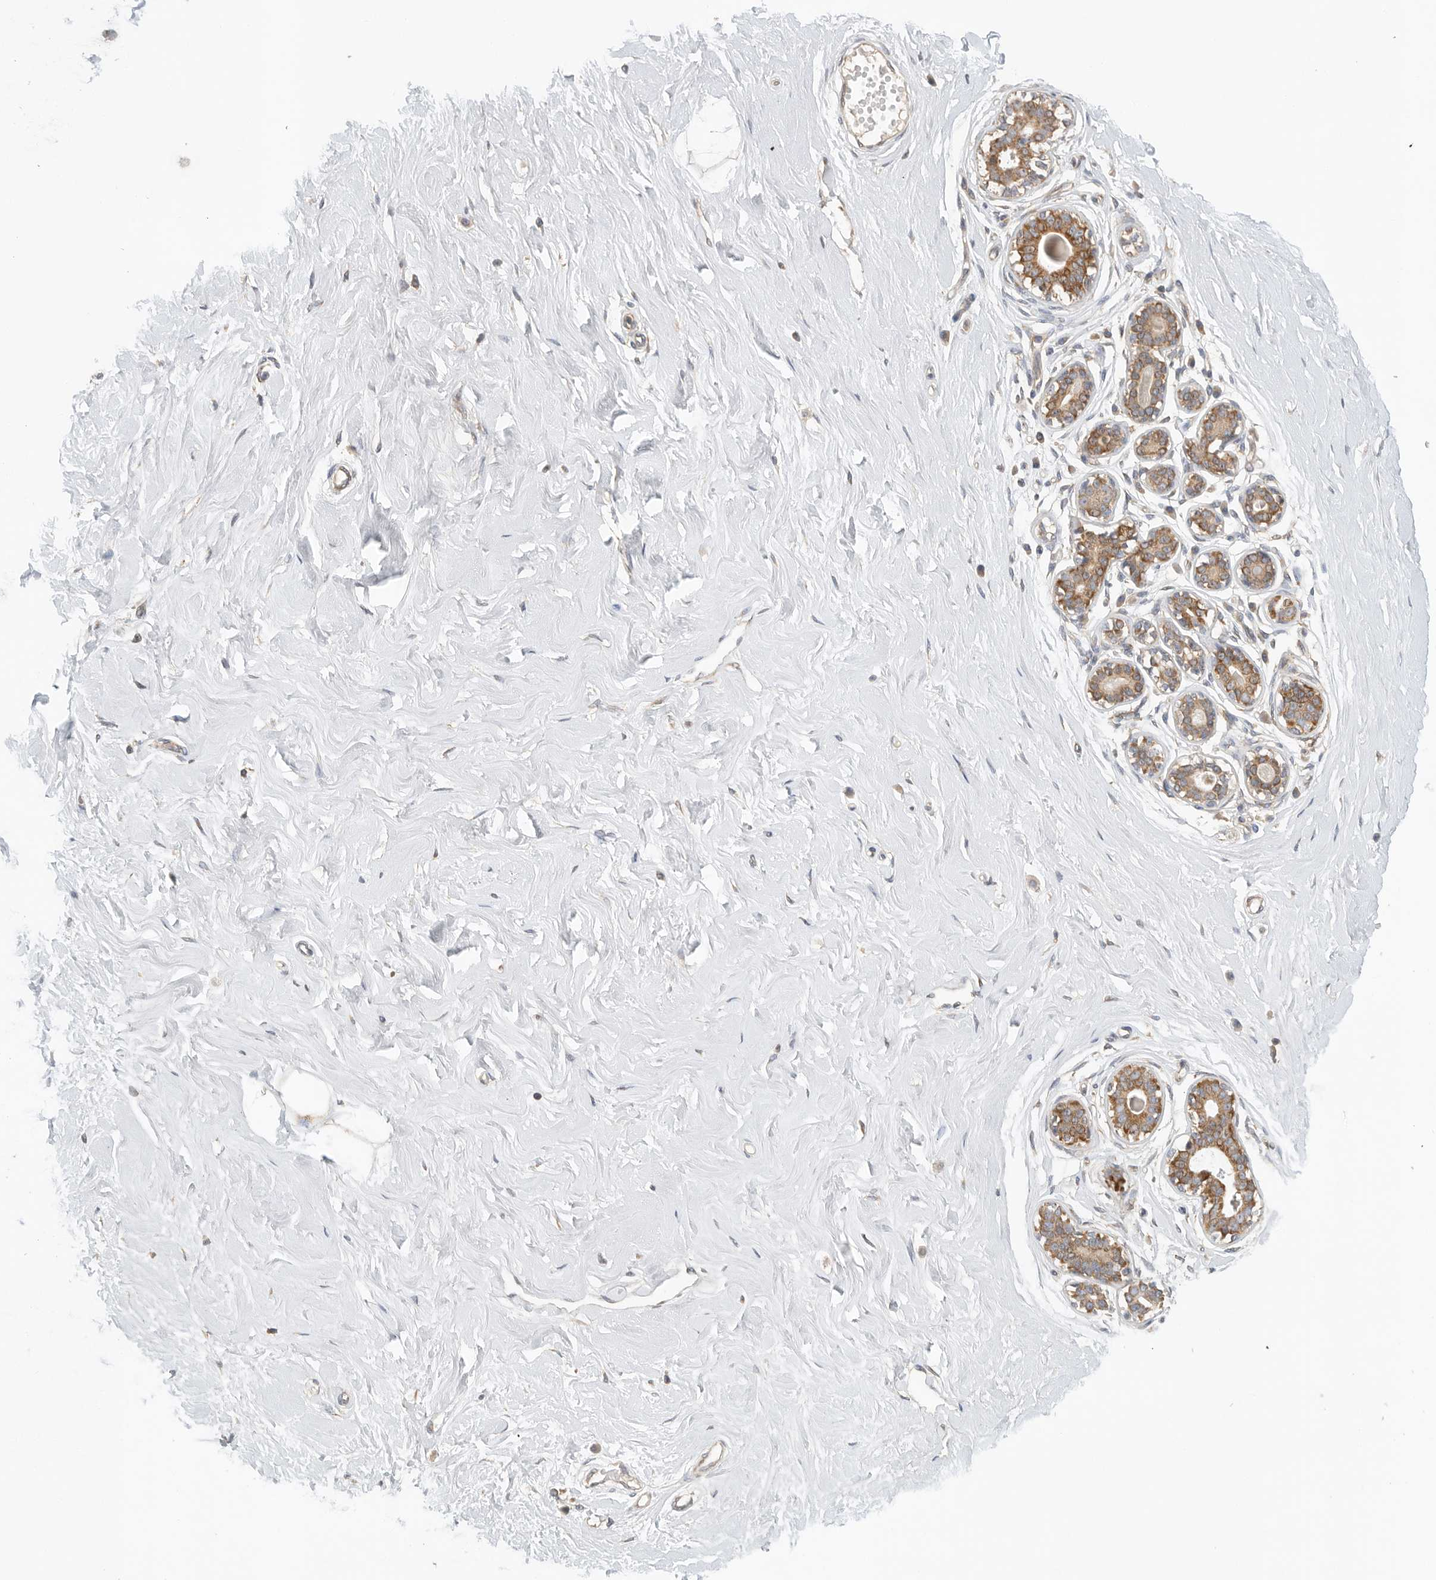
{"staining": {"intensity": "moderate", "quantity": "<25%", "location": "cytoplasmic/membranous"}, "tissue": "breast", "cell_type": "Adipocytes", "image_type": "normal", "snomed": [{"axis": "morphology", "description": "Normal tissue, NOS"}, {"axis": "morphology", "description": "Adenoma, NOS"}, {"axis": "topography", "description": "Breast"}], "caption": "Protein expression analysis of unremarkable breast demonstrates moderate cytoplasmic/membranous positivity in about <25% of adipocytes.", "gene": "PUM1", "patient": {"sex": "female", "age": 23}}